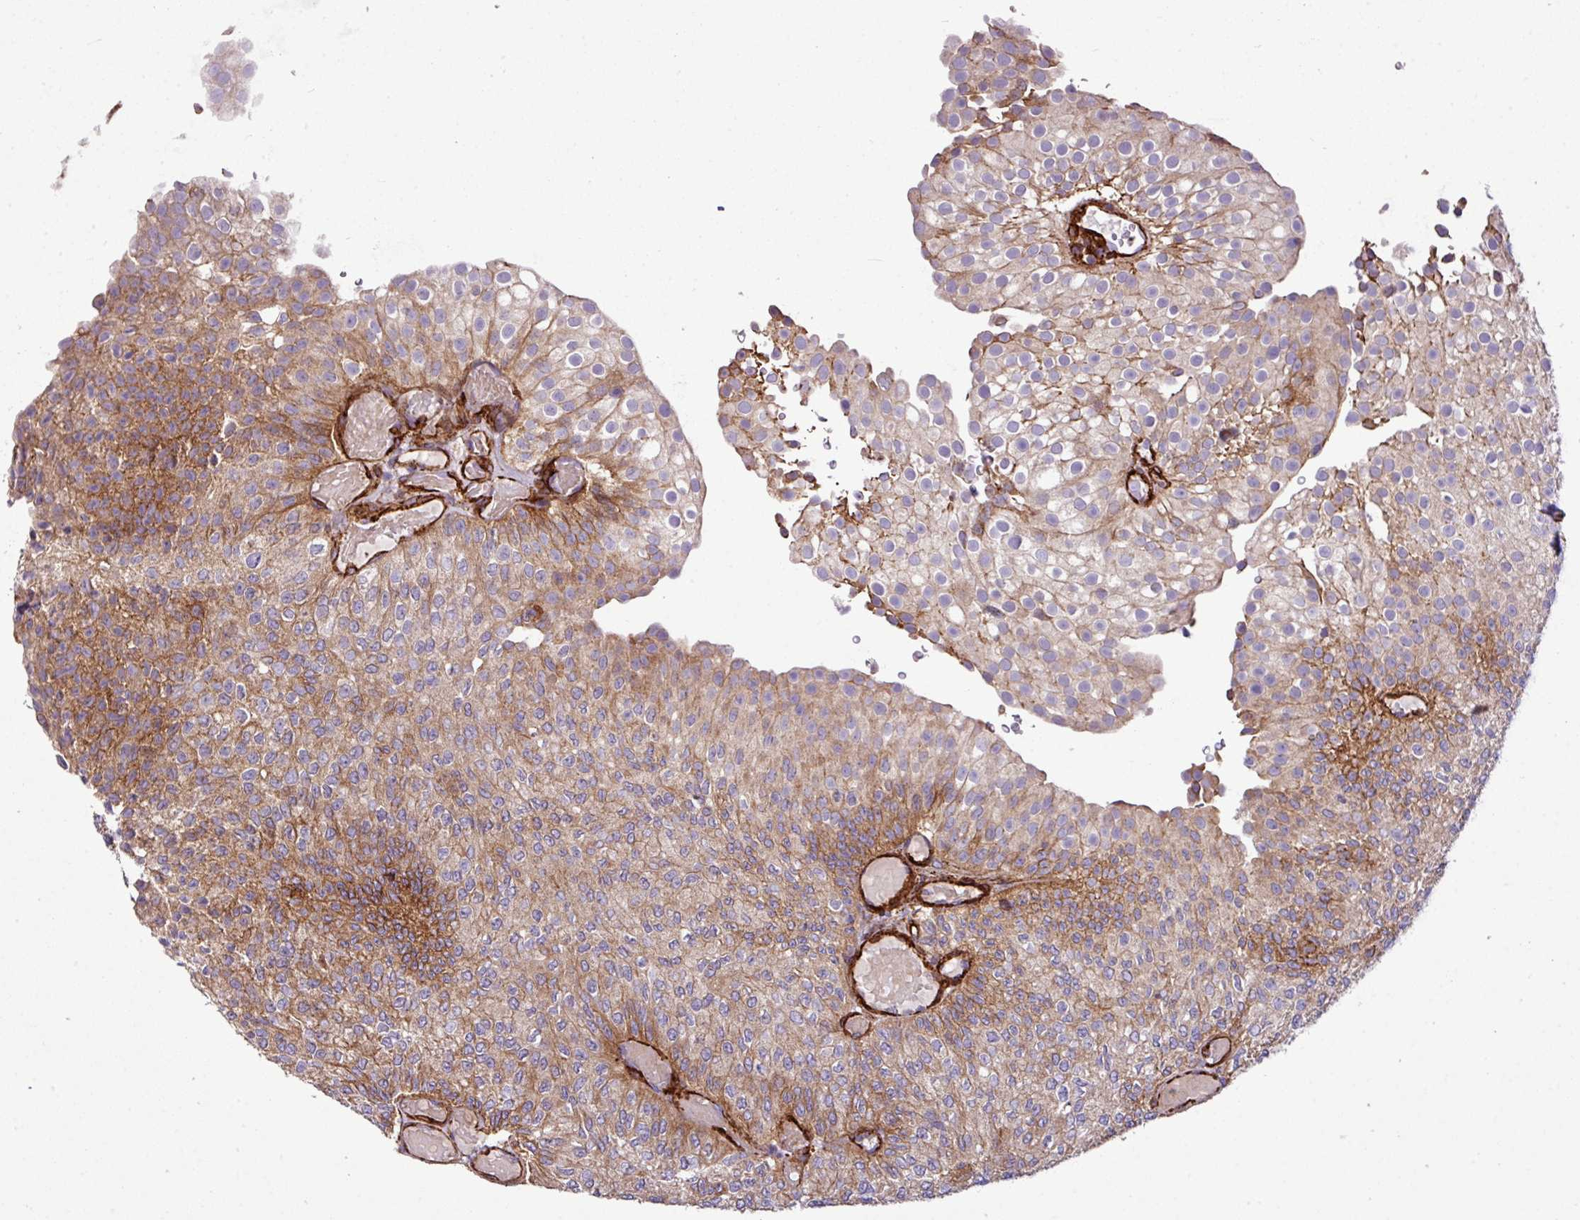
{"staining": {"intensity": "moderate", "quantity": ">75%", "location": "cytoplasmic/membranous"}, "tissue": "urothelial cancer", "cell_type": "Tumor cells", "image_type": "cancer", "snomed": [{"axis": "morphology", "description": "Urothelial carcinoma, Low grade"}, {"axis": "topography", "description": "Urinary bladder"}], "caption": "Tumor cells show medium levels of moderate cytoplasmic/membranous expression in about >75% of cells in human urothelial carcinoma (low-grade).", "gene": "FAM47E", "patient": {"sex": "male", "age": 78}}